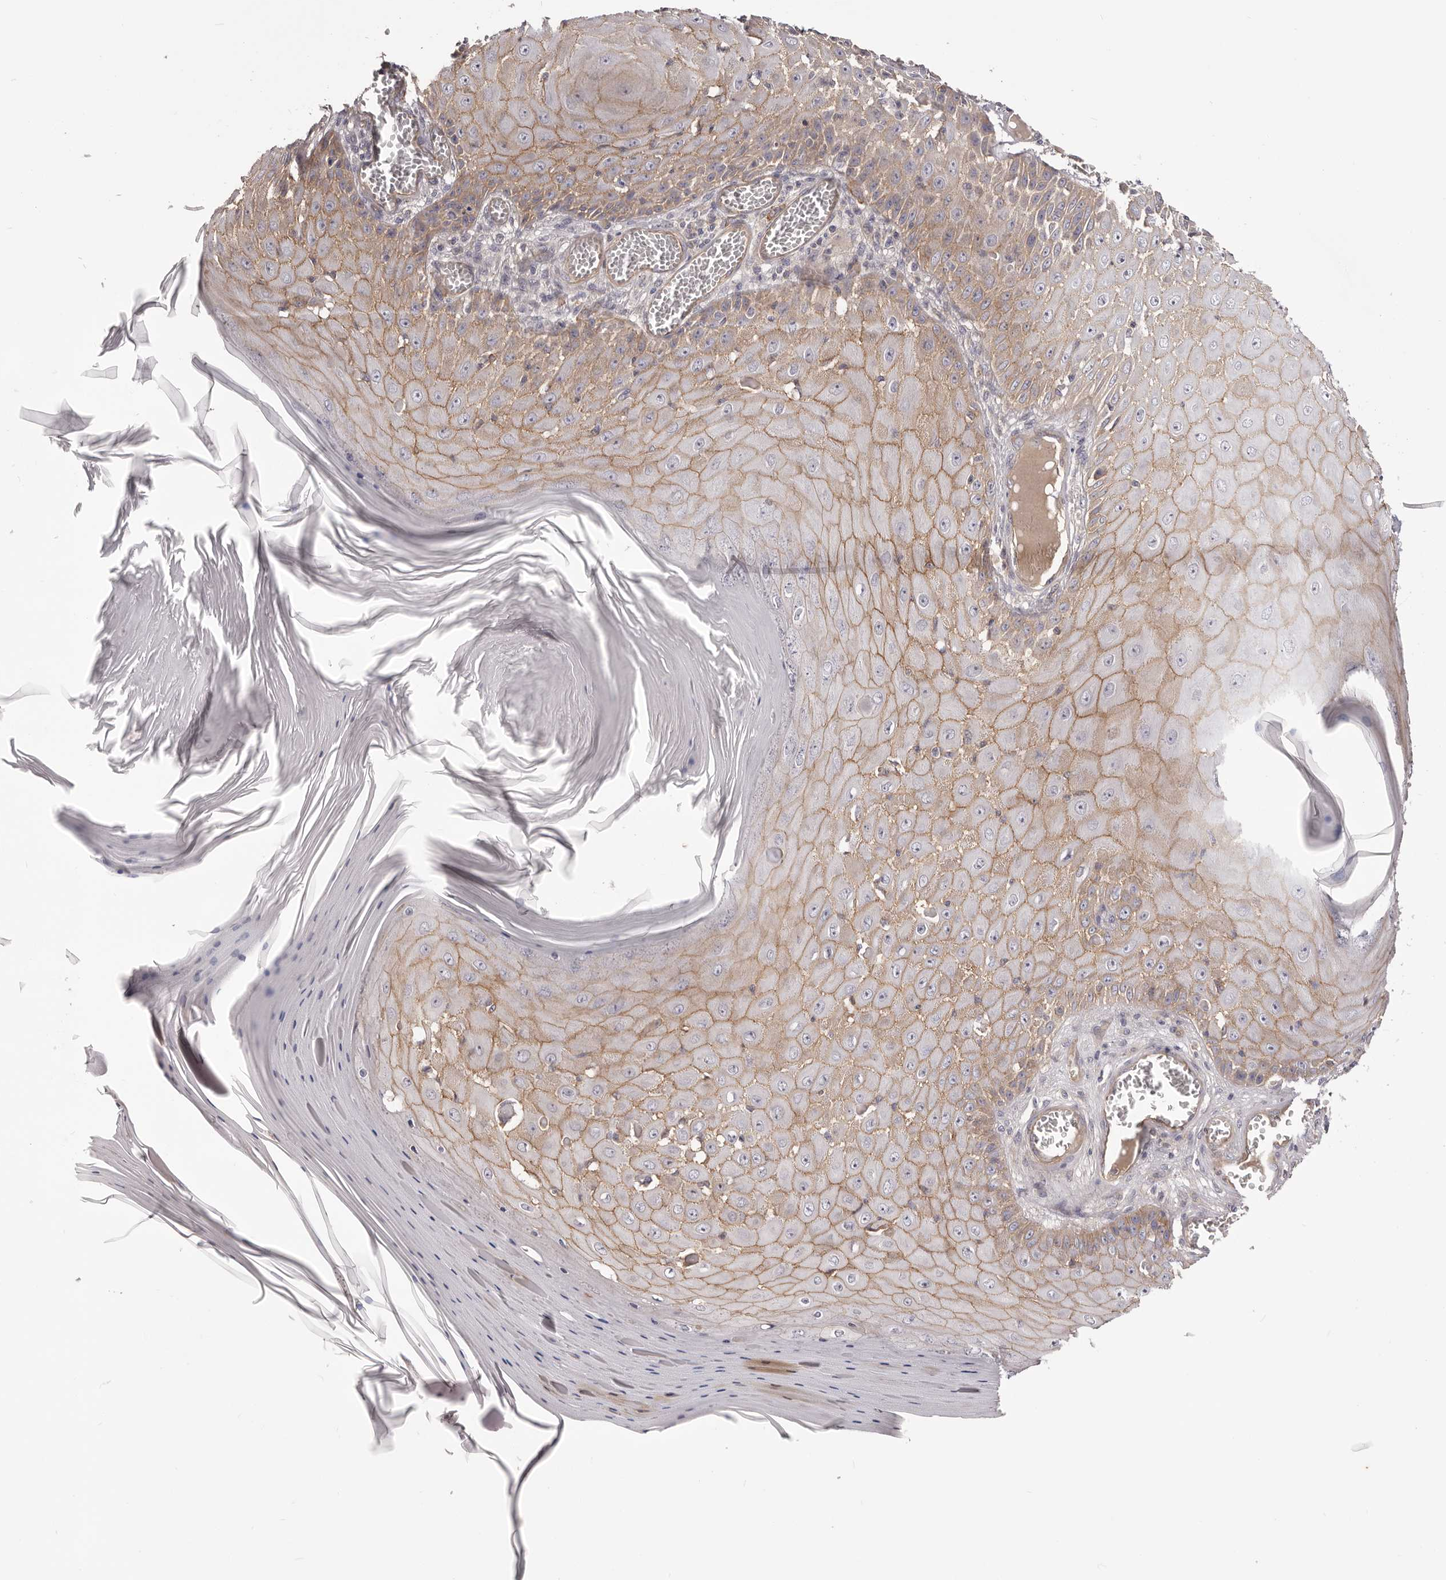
{"staining": {"intensity": "moderate", "quantity": ">75%", "location": "cytoplasmic/membranous"}, "tissue": "skin cancer", "cell_type": "Tumor cells", "image_type": "cancer", "snomed": [{"axis": "morphology", "description": "Squamous cell carcinoma, NOS"}, {"axis": "topography", "description": "Skin"}], "caption": "About >75% of tumor cells in skin cancer reveal moderate cytoplasmic/membranous protein expression as visualized by brown immunohistochemical staining.", "gene": "DMRT2", "patient": {"sex": "female", "age": 73}}